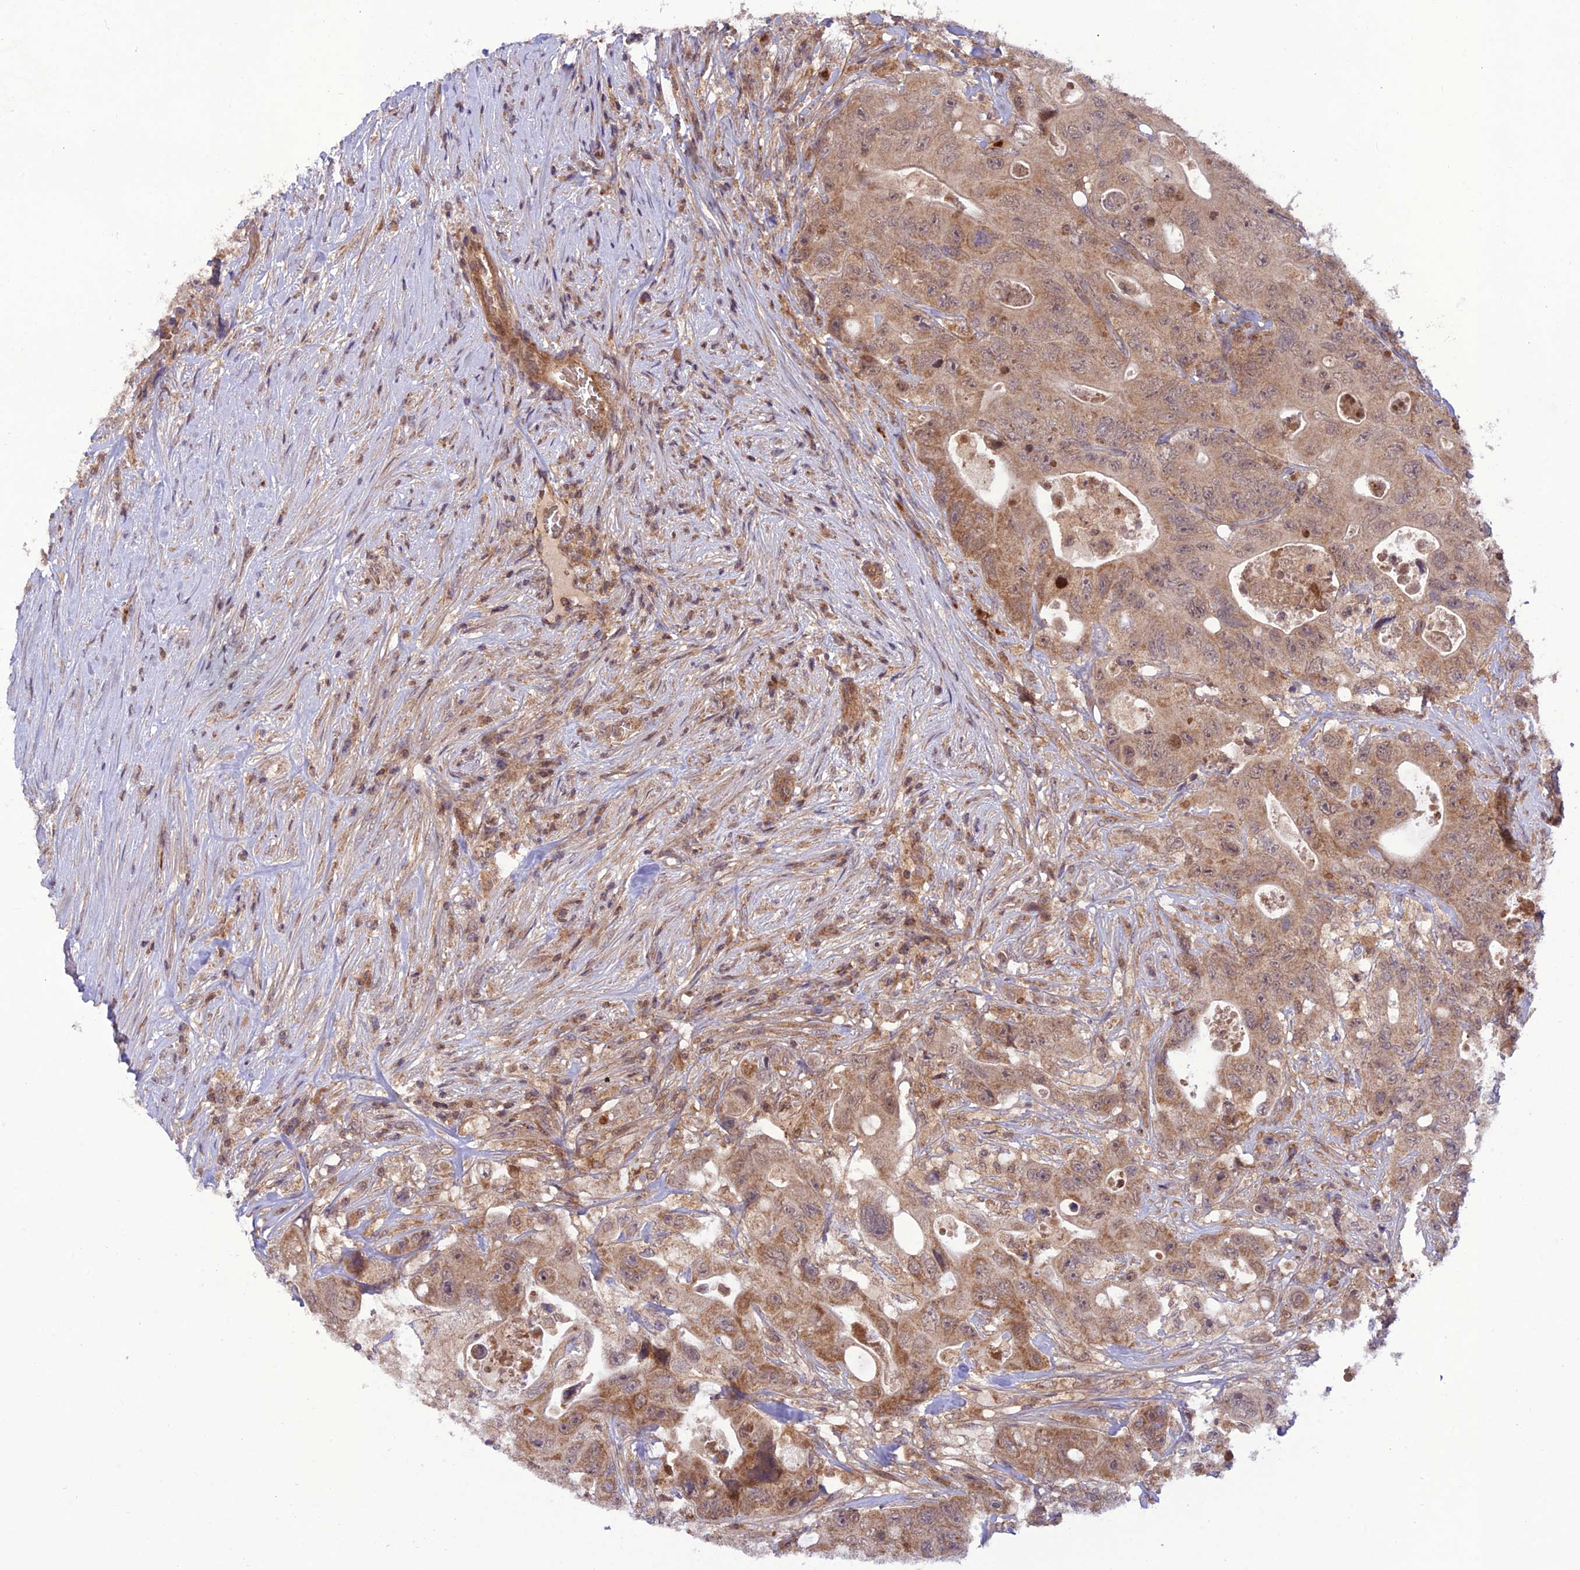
{"staining": {"intensity": "moderate", "quantity": ">75%", "location": "cytoplasmic/membranous,nuclear"}, "tissue": "colorectal cancer", "cell_type": "Tumor cells", "image_type": "cancer", "snomed": [{"axis": "morphology", "description": "Adenocarcinoma, NOS"}, {"axis": "topography", "description": "Colon"}], "caption": "A medium amount of moderate cytoplasmic/membranous and nuclear positivity is appreciated in about >75% of tumor cells in colorectal adenocarcinoma tissue.", "gene": "NDUFC1", "patient": {"sex": "female", "age": 46}}